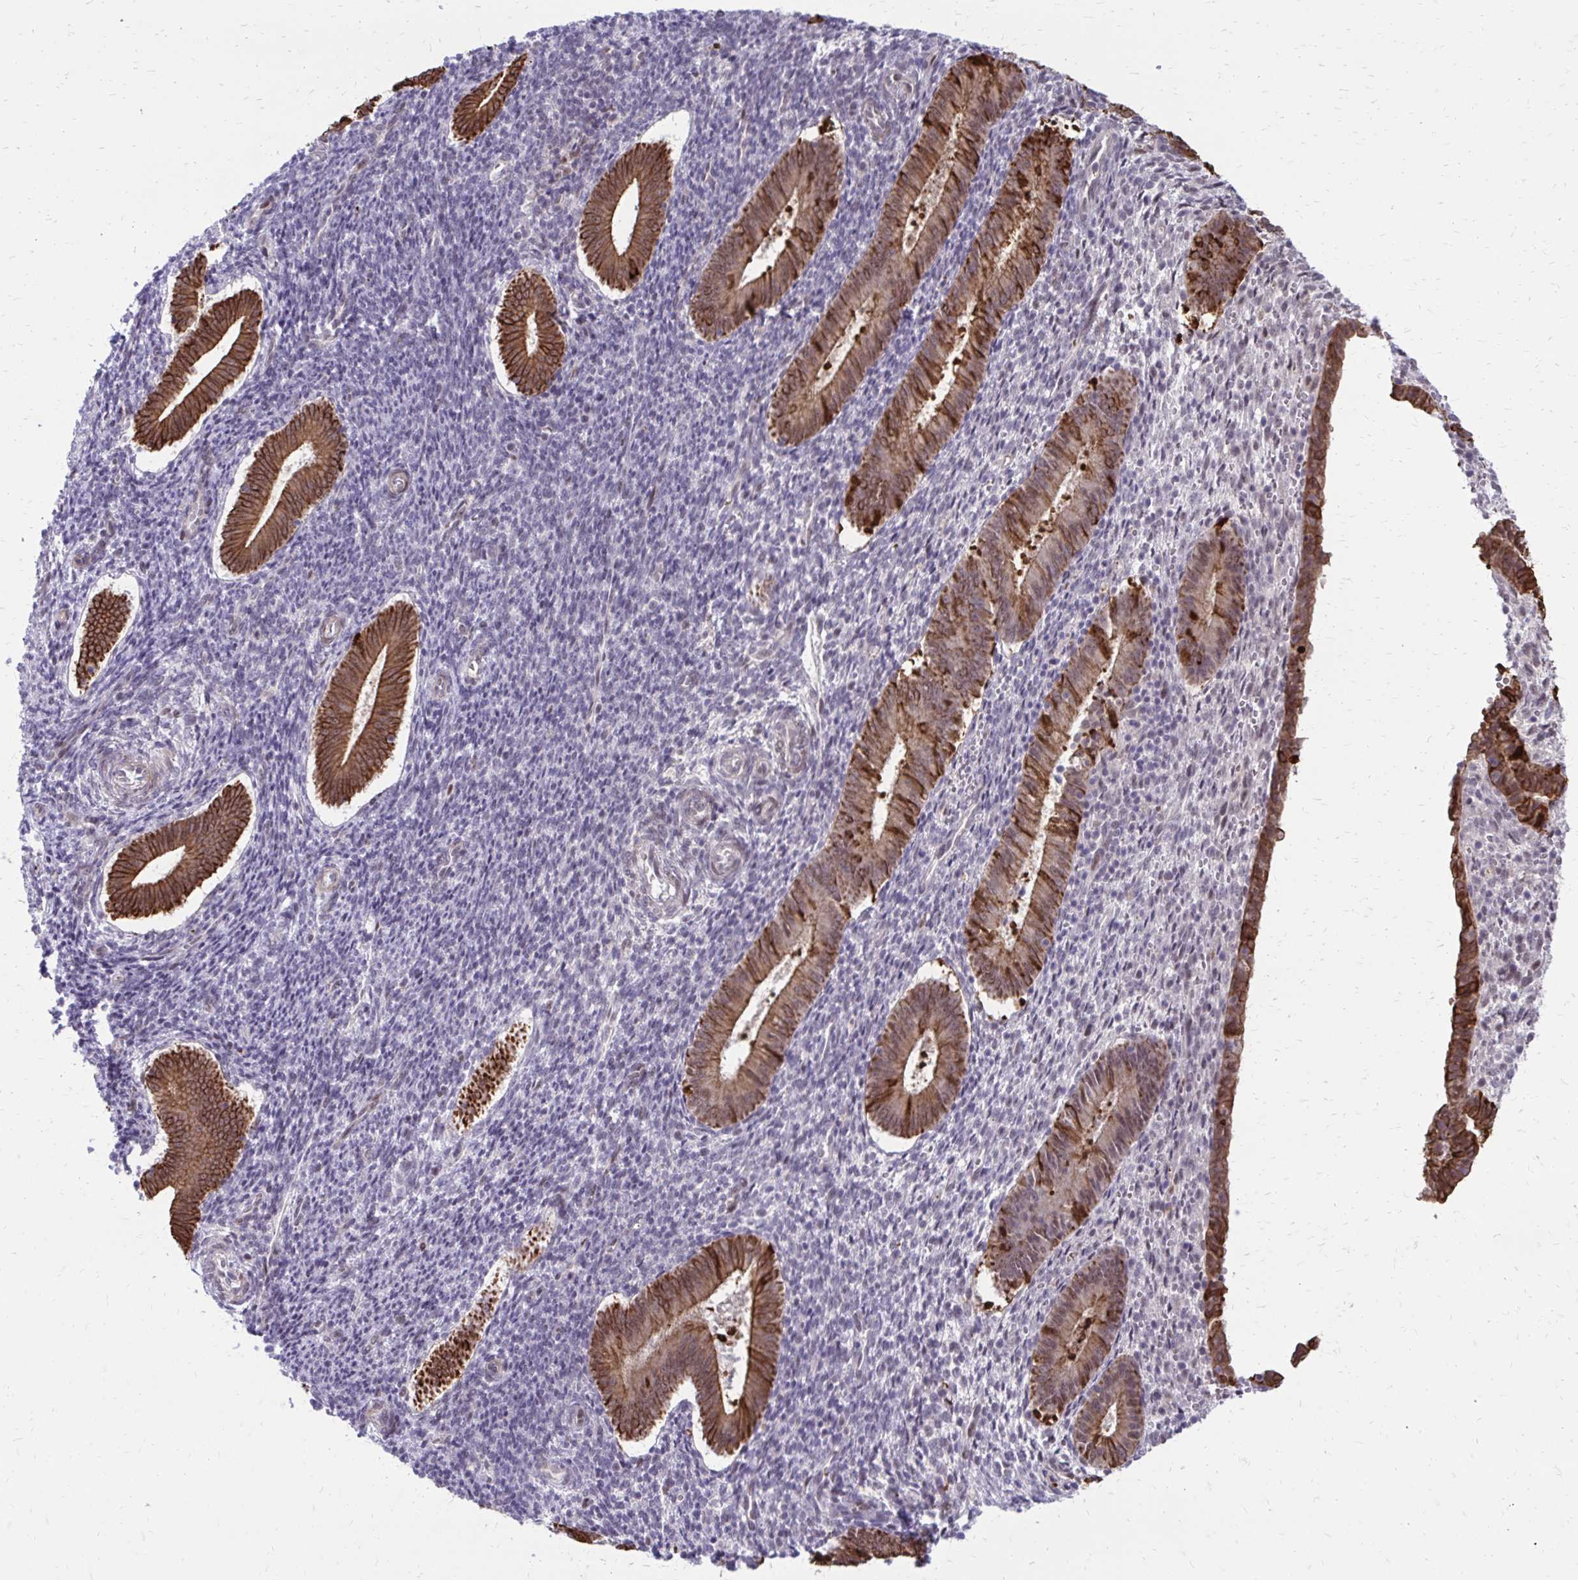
{"staining": {"intensity": "moderate", "quantity": "<25%", "location": "nuclear"}, "tissue": "endometrium", "cell_type": "Cells in endometrial stroma", "image_type": "normal", "snomed": [{"axis": "morphology", "description": "Normal tissue, NOS"}, {"axis": "topography", "description": "Endometrium"}], "caption": "This histopathology image demonstrates unremarkable endometrium stained with IHC to label a protein in brown. The nuclear of cells in endometrial stroma show moderate positivity for the protein. Nuclei are counter-stained blue.", "gene": "ANKRD30B", "patient": {"sex": "female", "age": 25}}